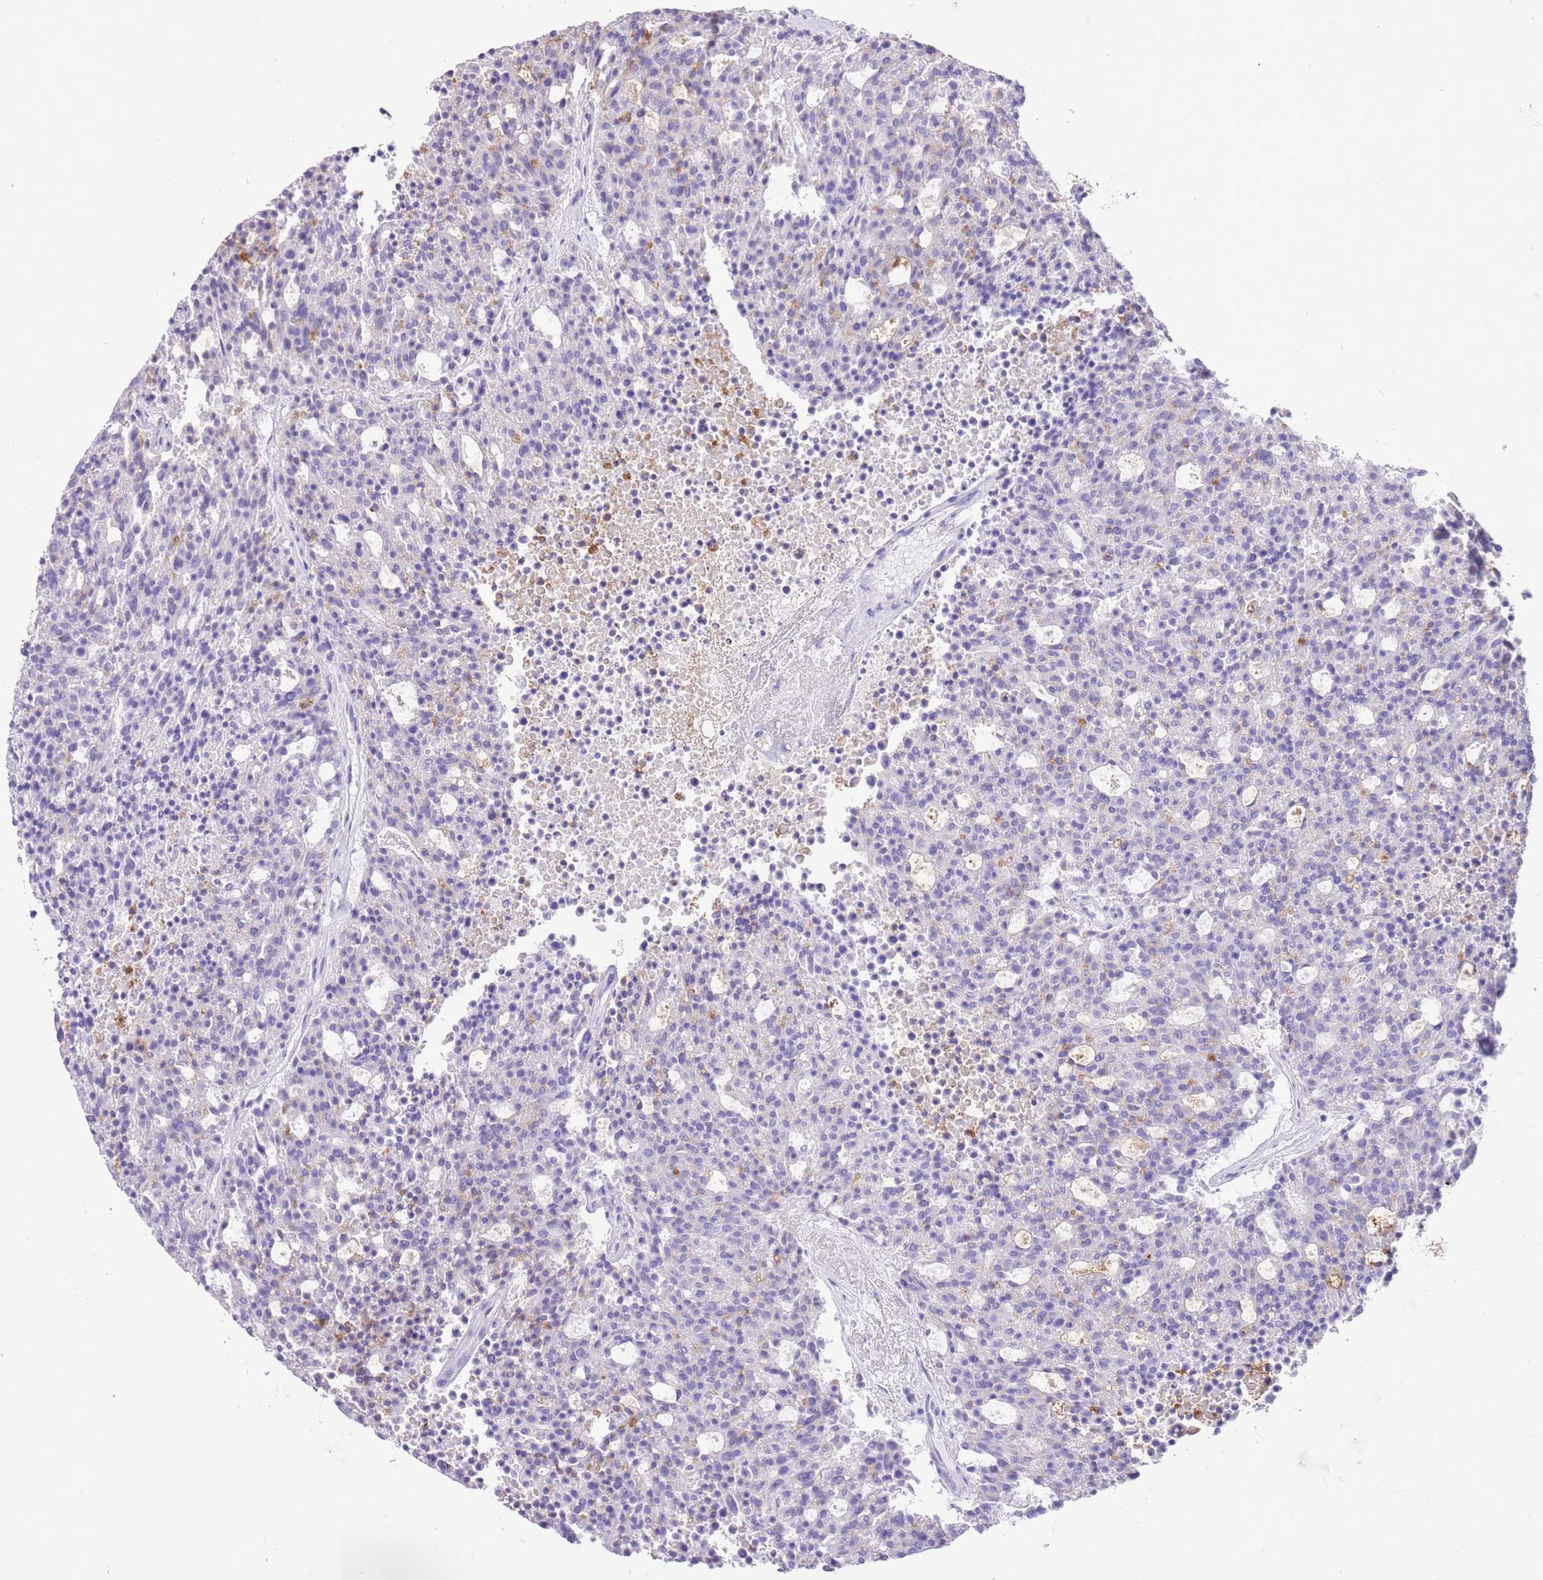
{"staining": {"intensity": "negative", "quantity": "none", "location": "none"}, "tissue": "carcinoid", "cell_type": "Tumor cells", "image_type": "cancer", "snomed": [{"axis": "morphology", "description": "Carcinoid, malignant, NOS"}, {"axis": "topography", "description": "Pancreas"}], "caption": "This photomicrograph is of carcinoid (malignant) stained with IHC to label a protein in brown with the nuclei are counter-stained blue. There is no expression in tumor cells.", "gene": "OR2Z1", "patient": {"sex": "female", "age": 54}}